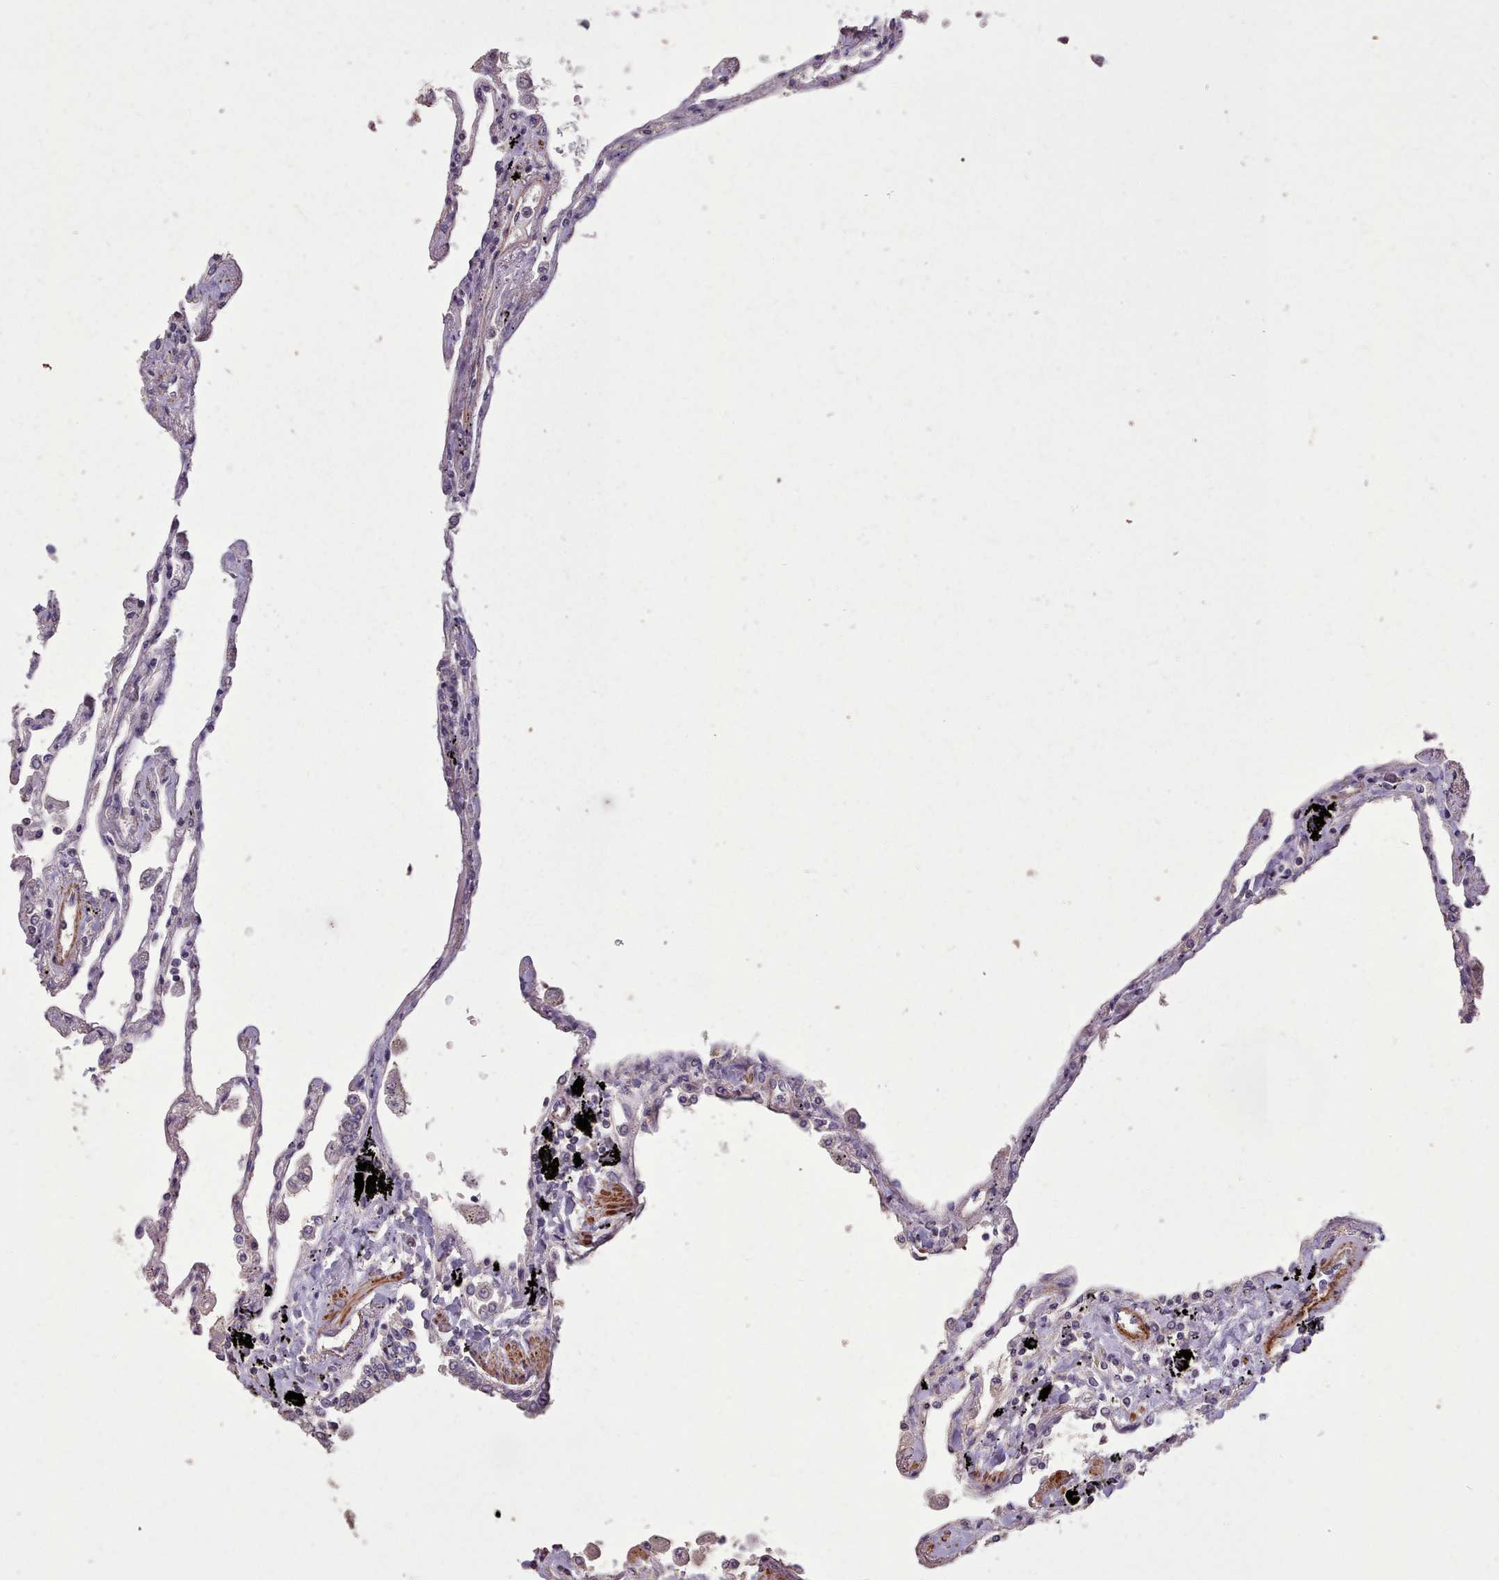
{"staining": {"intensity": "weak", "quantity": "<25%", "location": "cytoplasmic/membranous"}, "tissue": "lung", "cell_type": "Alveolar cells", "image_type": "normal", "snomed": [{"axis": "morphology", "description": "Normal tissue, NOS"}, {"axis": "topography", "description": "Lung"}], "caption": "DAB immunohistochemical staining of normal lung shows no significant staining in alveolar cells.", "gene": "NLRC4", "patient": {"sex": "female", "age": 67}}